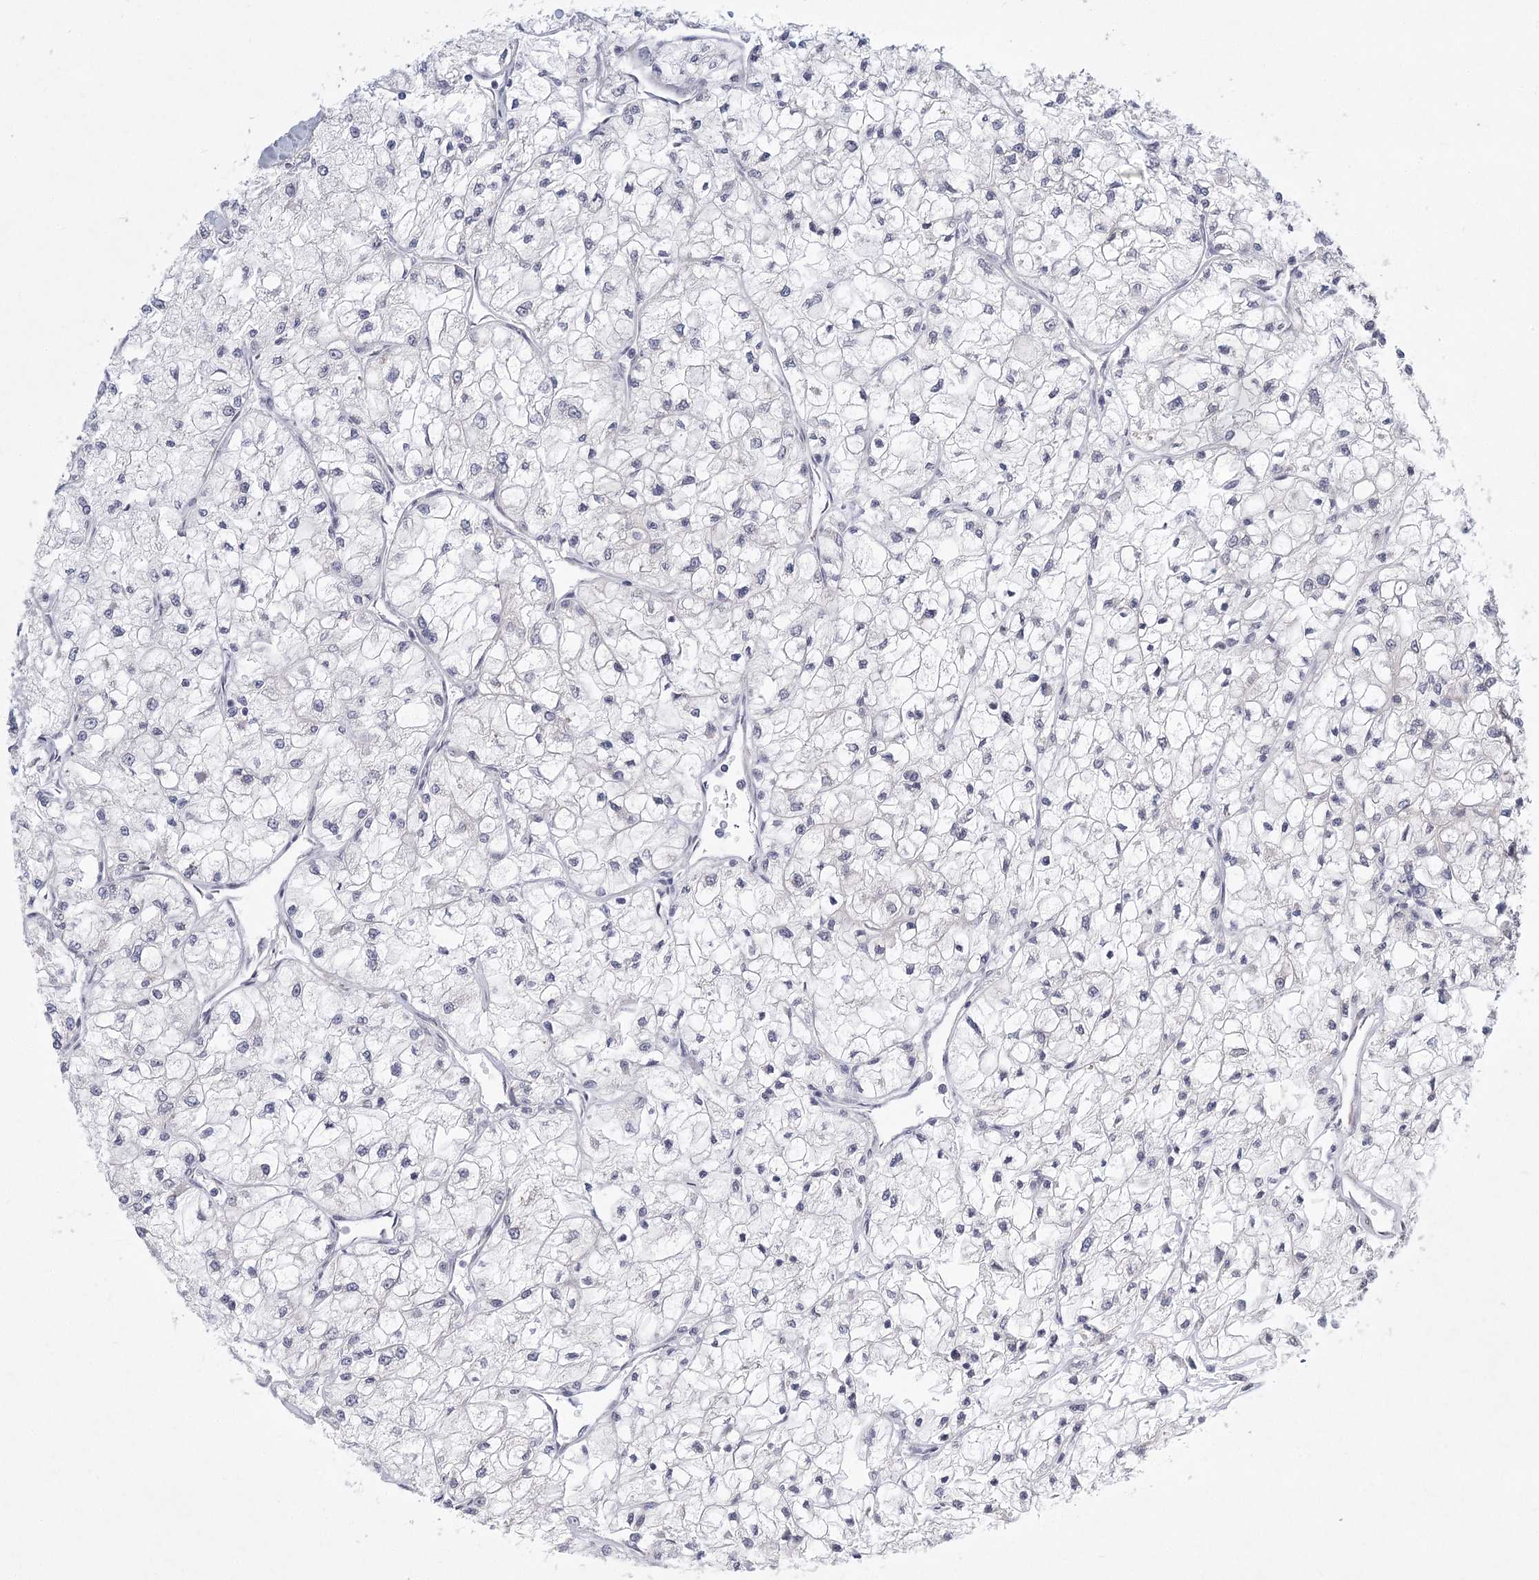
{"staining": {"intensity": "negative", "quantity": "none", "location": "none"}, "tissue": "renal cancer", "cell_type": "Tumor cells", "image_type": "cancer", "snomed": [{"axis": "morphology", "description": "Adenocarcinoma, NOS"}, {"axis": "topography", "description": "Kidney"}], "caption": "Renal cancer (adenocarcinoma) stained for a protein using immunohistochemistry shows no positivity tumor cells.", "gene": "MEPE", "patient": {"sex": "male", "age": 80}}